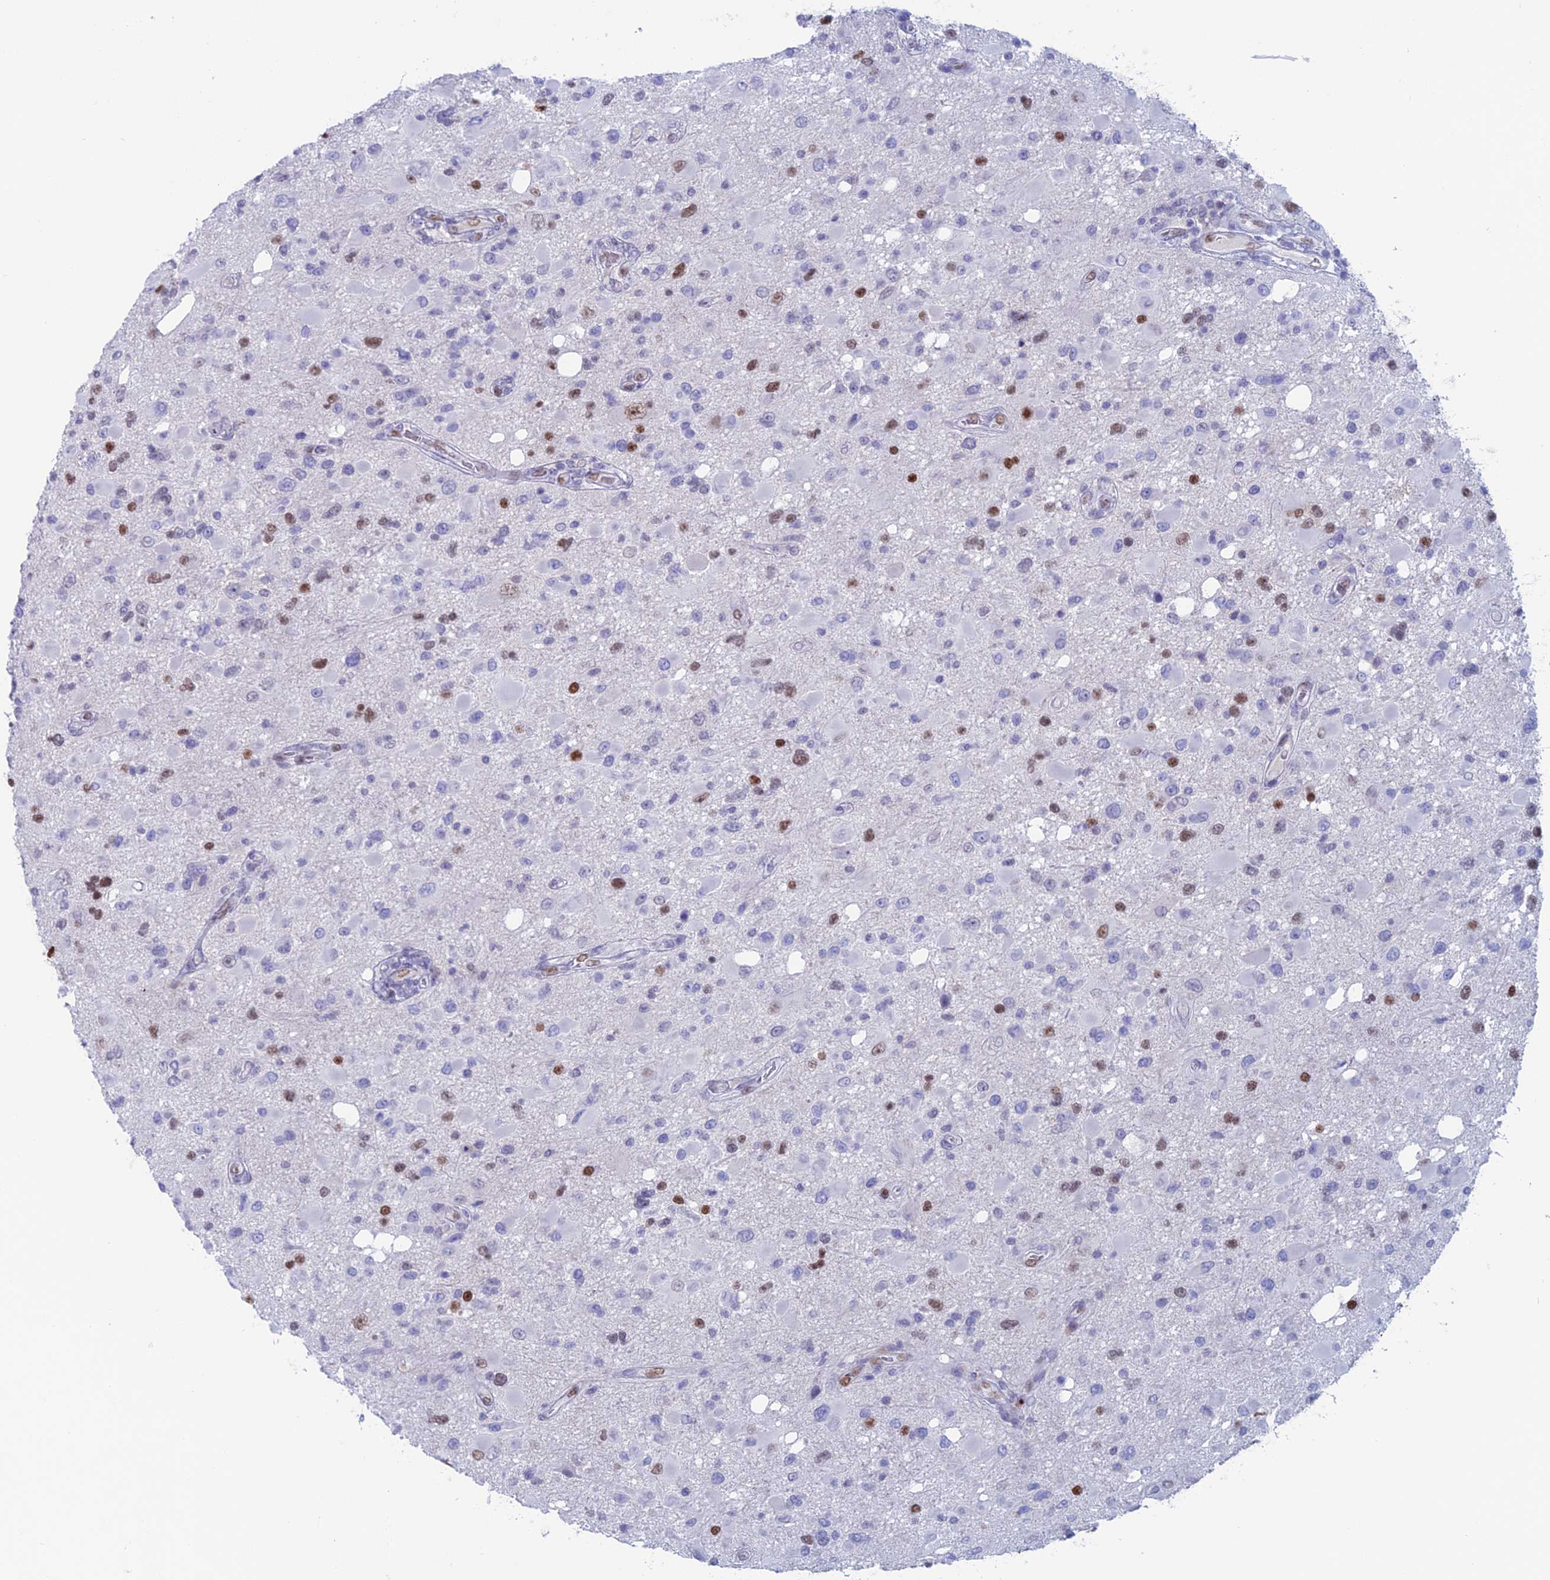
{"staining": {"intensity": "moderate", "quantity": "<25%", "location": "nuclear"}, "tissue": "glioma", "cell_type": "Tumor cells", "image_type": "cancer", "snomed": [{"axis": "morphology", "description": "Glioma, malignant, High grade"}, {"axis": "topography", "description": "Brain"}], "caption": "An immunohistochemistry (IHC) histopathology image of tumor tissue is shown. Protein staining in brown shows moderate nuclear positivity in malignant glioma (high-grade) within tumor cells. The staining was performed using DAB (3,3'-diaminobenzidine) to visualize the protein expression in brown, while the nuclei were stained in blue with hematoxylin (Magnification: 20x).", "gene": "NOL4L", "patient": {"sex": "male", "age": 53}}